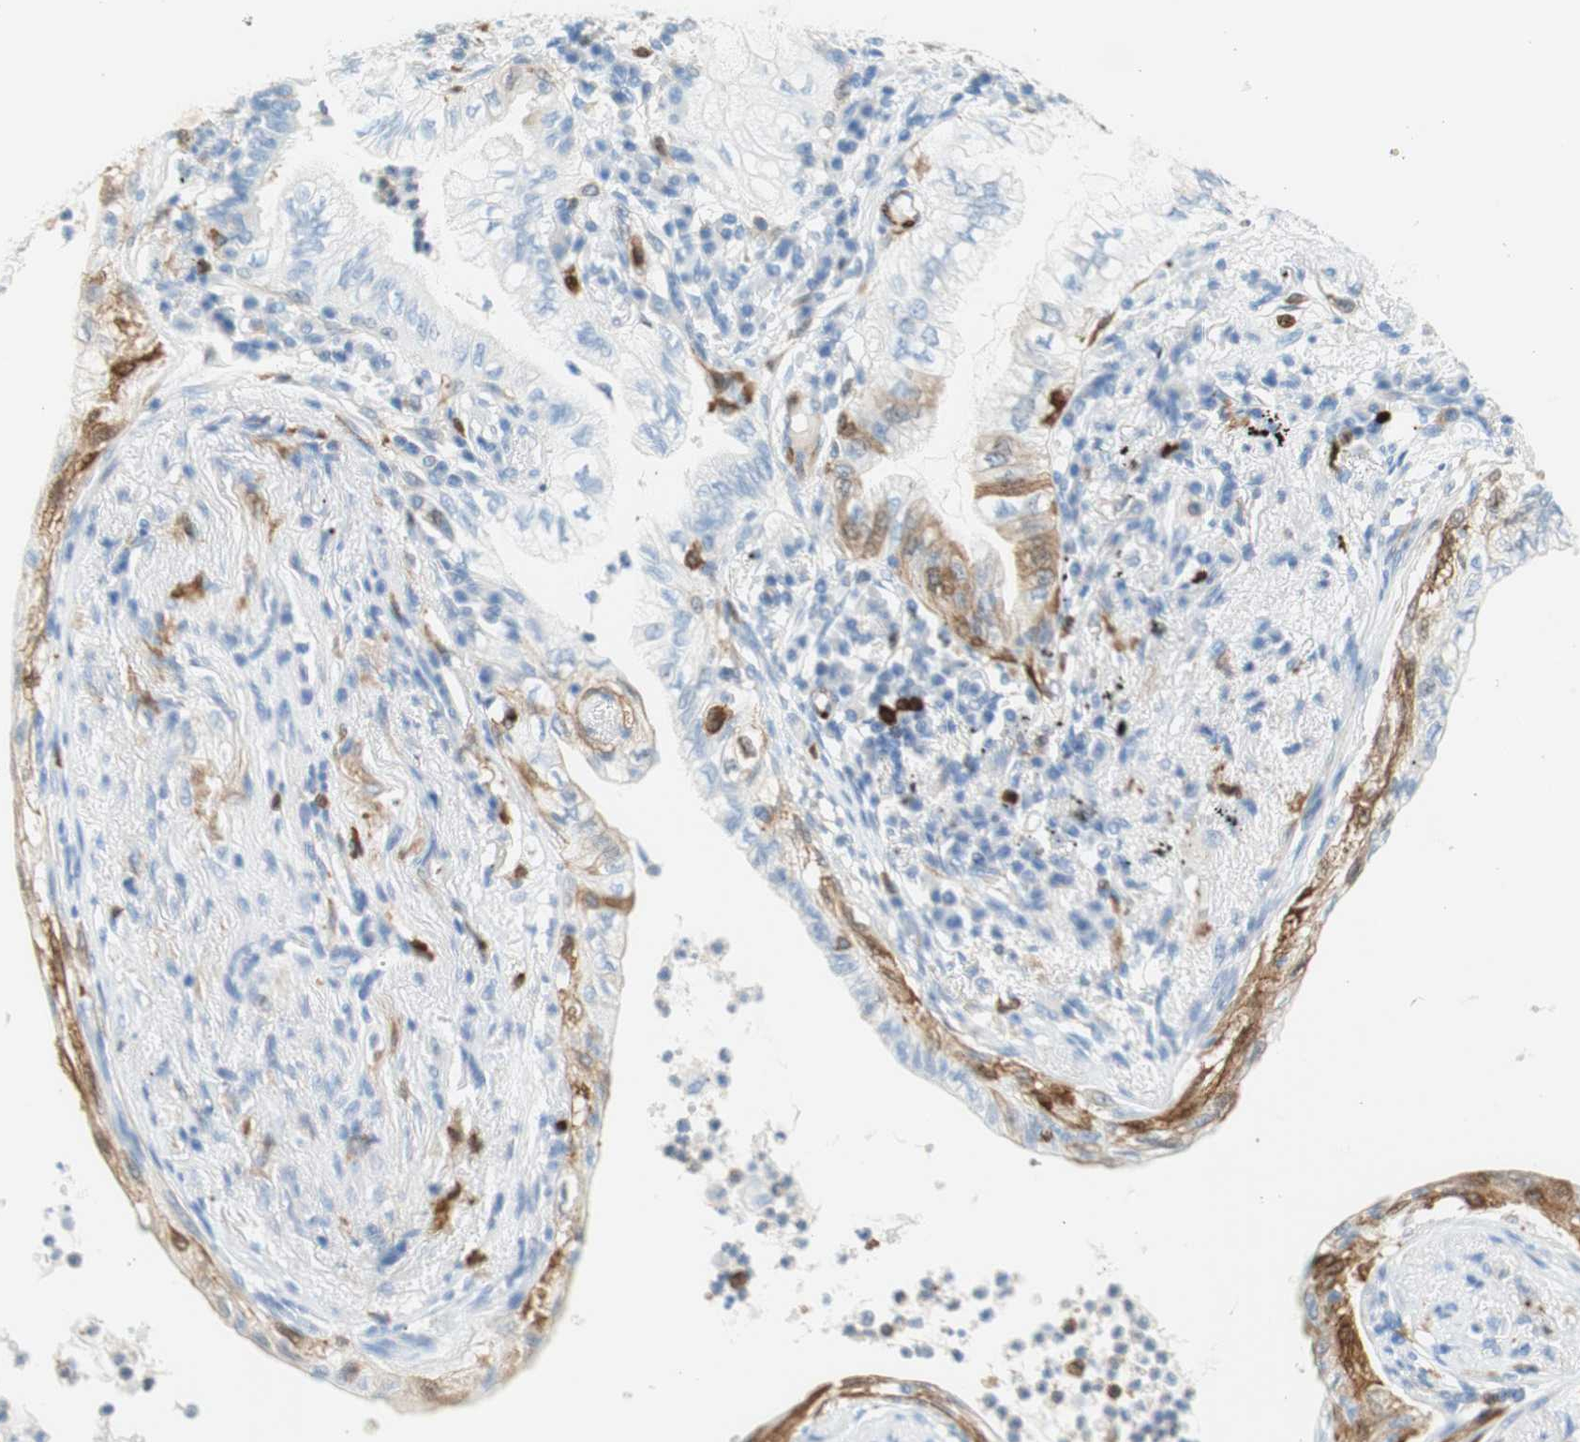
{"staining": {"intensity": "weak", "quantity": "<25%", "location": "cytoplasmic/membranous"}, "tissue": "lung cancer", "cell_type": "Tumor cells", "image_type": "cancer", "snomed": [{"axis": "morphology", "description": "Normal tissue, NOS"}, {"axis": "morphology", "description": "Adenocarcinoma, NOS"}, {"axis": "topography", "description": "Bronchus"}, {"axis": "topography", "description": "Lung"}], "caption": "Adenocarcinoma (lung) was stained to show a protein in brown. There is no significant positivity in tumor cells.", "gene": "STMN1", "patient": {"sex": "female", "age": 70}}